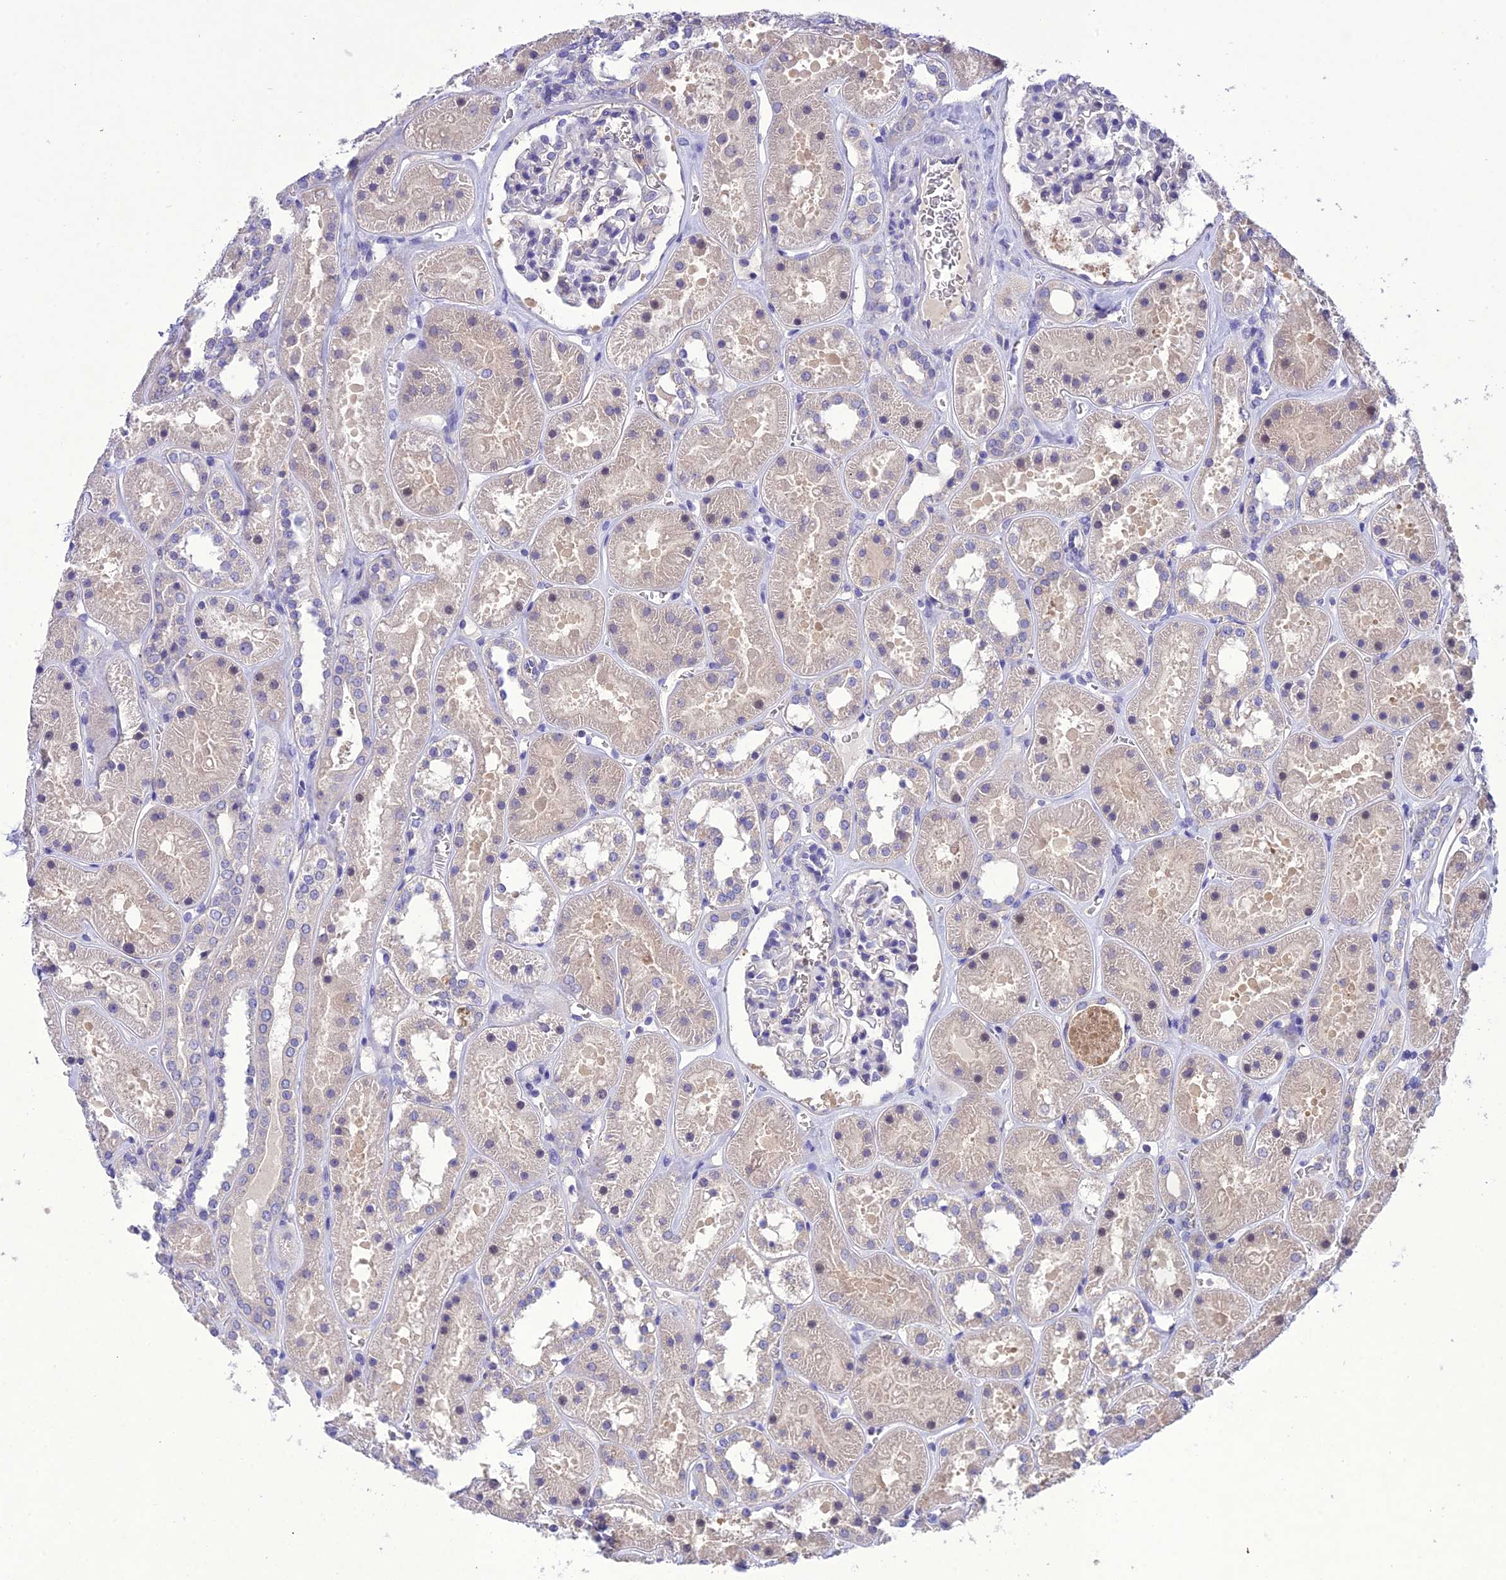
{"staining": {"intensity": "negative", "quantity": "none", "location": "none"}, "tissue": "kidney", "cell_type": "Cells in glomeruli", "image_type": "normal", "snomed": [{"axis": "morphology", "description": "Normal tissue, NOS"}, {"axis": "topography", "description": "Kidney"}], "caption": "Cells in glomeruli are negative for protein expression in unremarkable human kidney. (Immunohistochemistry (ihc), brightfield microscopy, high magnification).", "gene": "SNX24", "patient": {"sex": "female", "age": 41}}